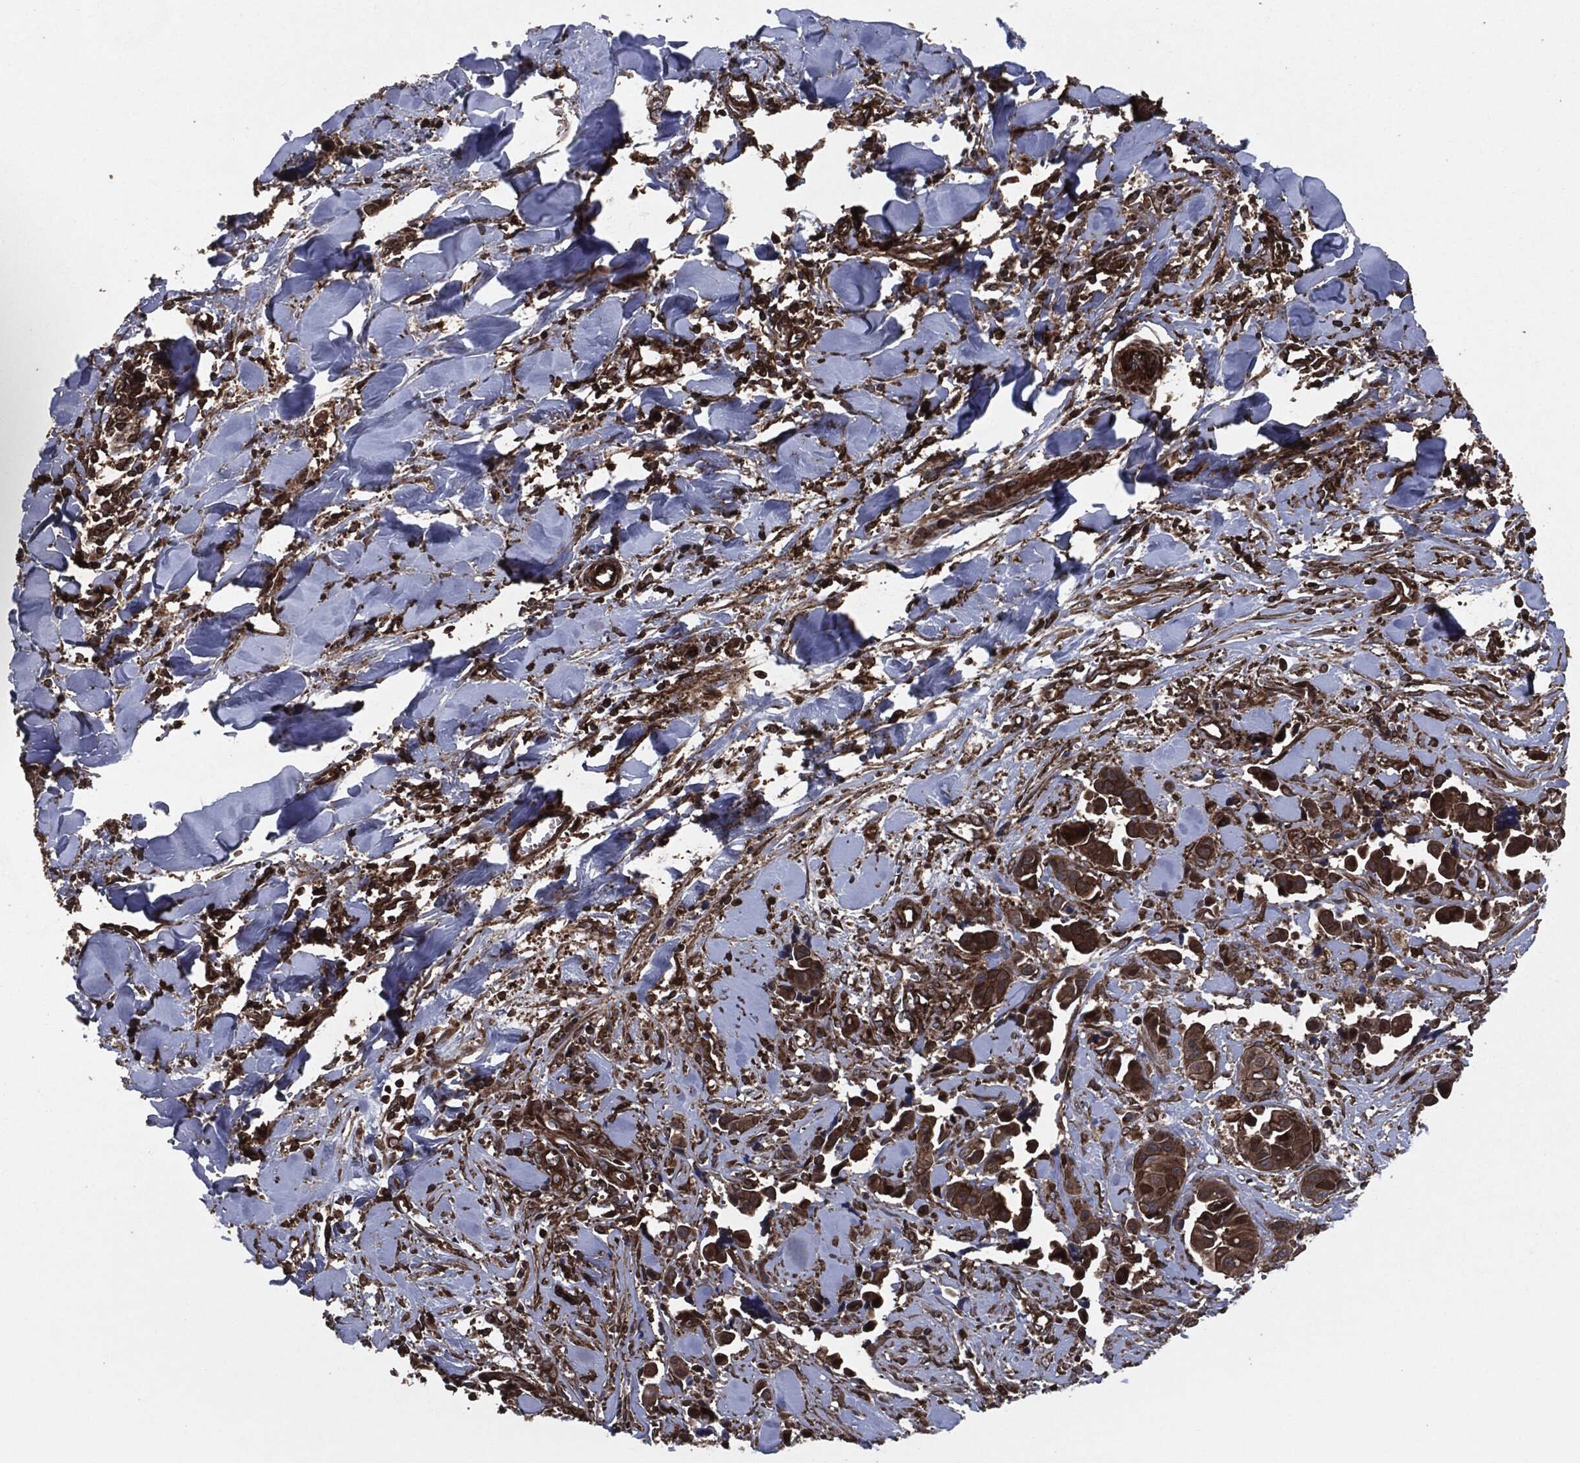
{"staining": {"intensity": "moderate", "quantity": ">75%", "location": "cytoplasmic/membranous"}, "tissue": "head and neck cancer", "cell_type": "Tumor cells", "image_type": "cancer", "snomed": [{"axis": "morphology", "description": "Adenocarcinoma, NOS"}, {"axis": "topography", "description": "Head-Neck"}], "caption": "A medium amount of moderate cytoplasmic/membranous staining is seen in about >75% of tumor cells in head and neck cancer (adenocarcinoma) tissue.", "gene": "RAP1GDS1", "patient": {"sex": "male", "age": 76}}